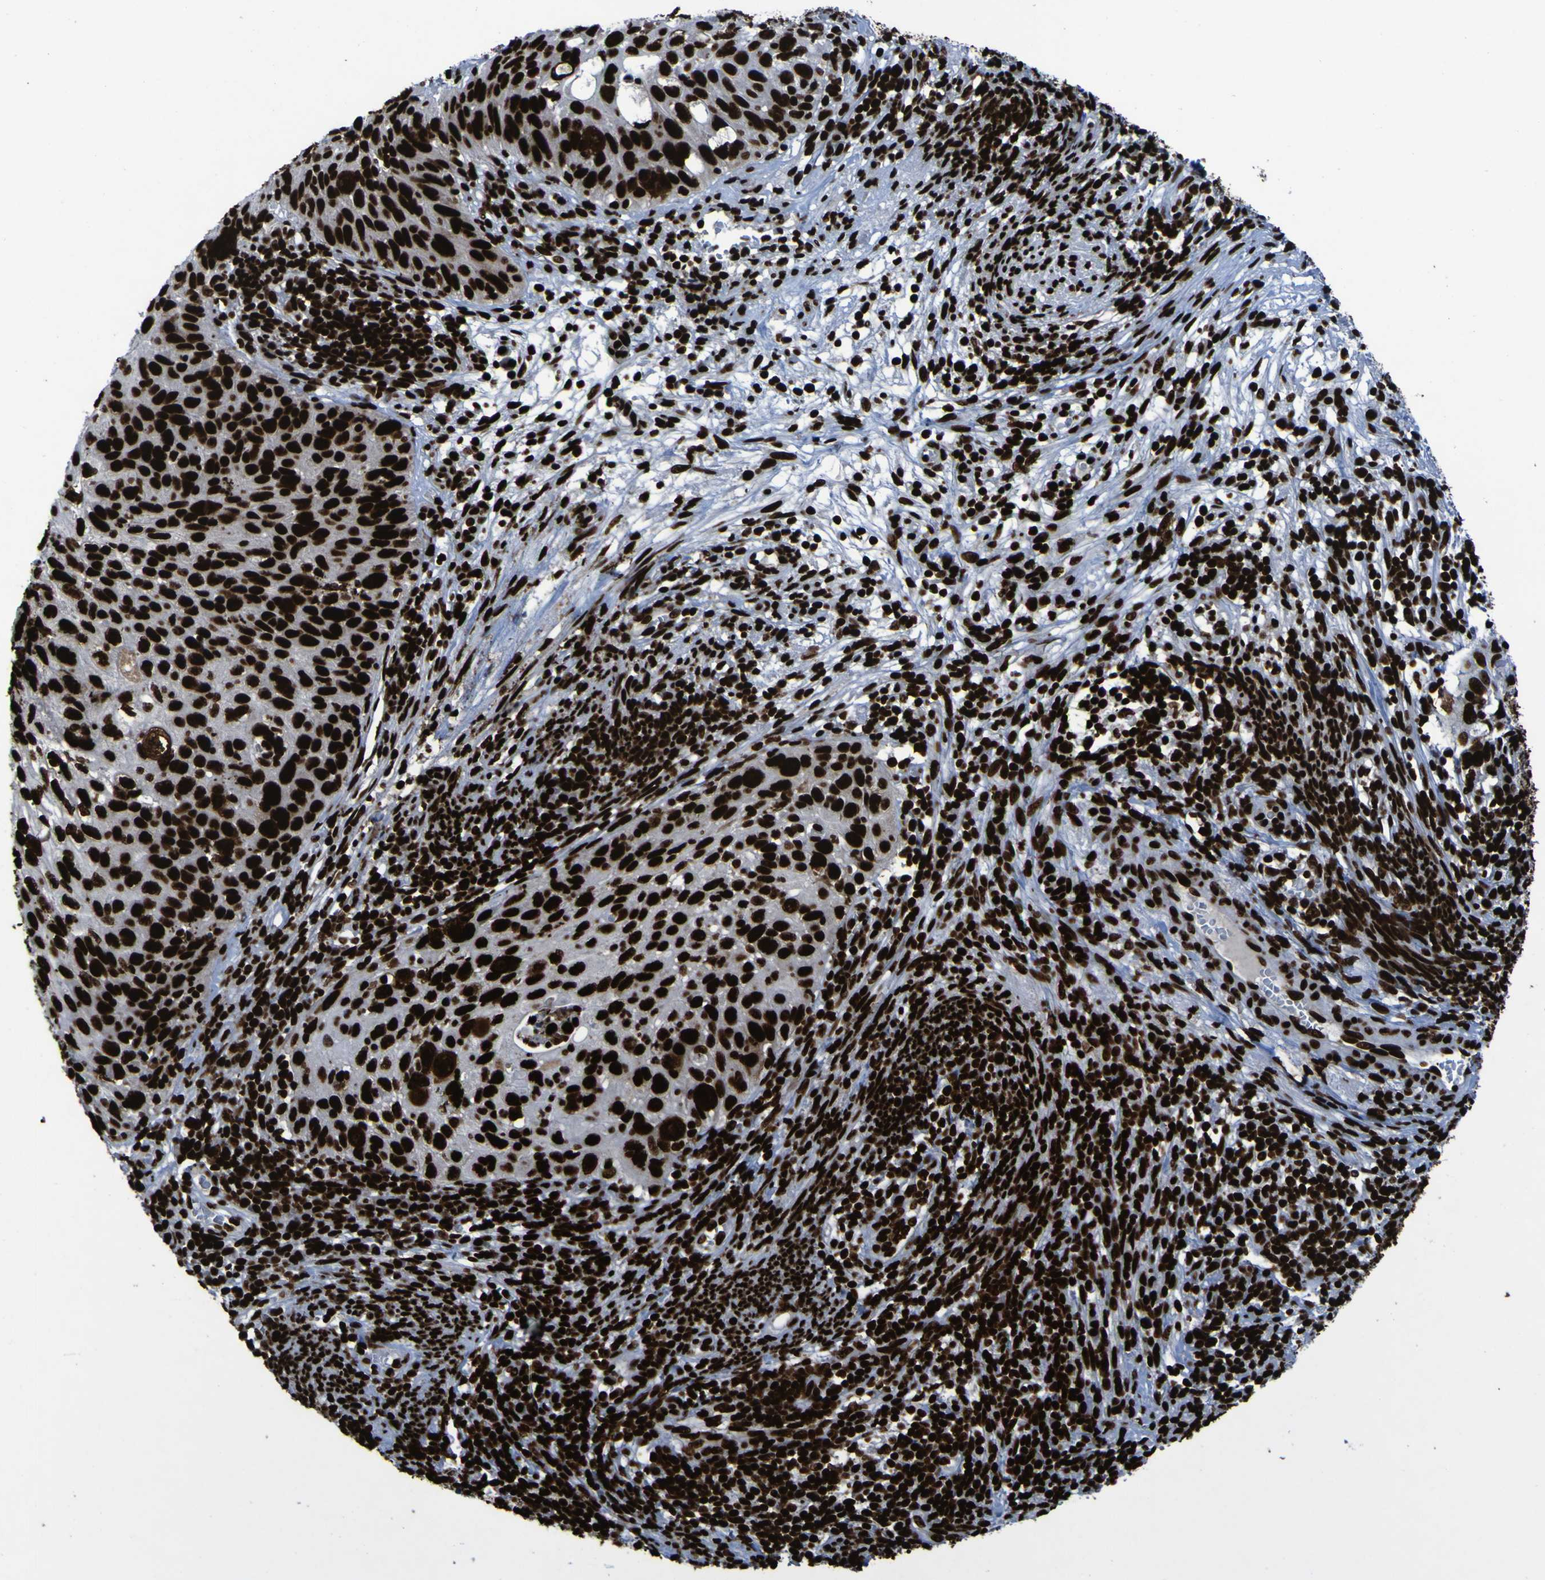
{"staining": {"intensity": "strong", "quantity": ">75%", "location": "nuclear"}, "tissue": "cervical cancer", "cell_type": "Tumor cells", "image_type": "cancer", "snomed": [{"axis": "morphology", "description": "Squamous cell carcinoma, NOS"}, {"axis": "topography", "description": "Cervix"}], "caption": "Immunohistochemical staining of human cervical cancer reveals high levels of strong nuclear staining in approximately >75% of tumor cells.", "gene": "NPM1", "patient": {"sex": "female", "age": 70}}